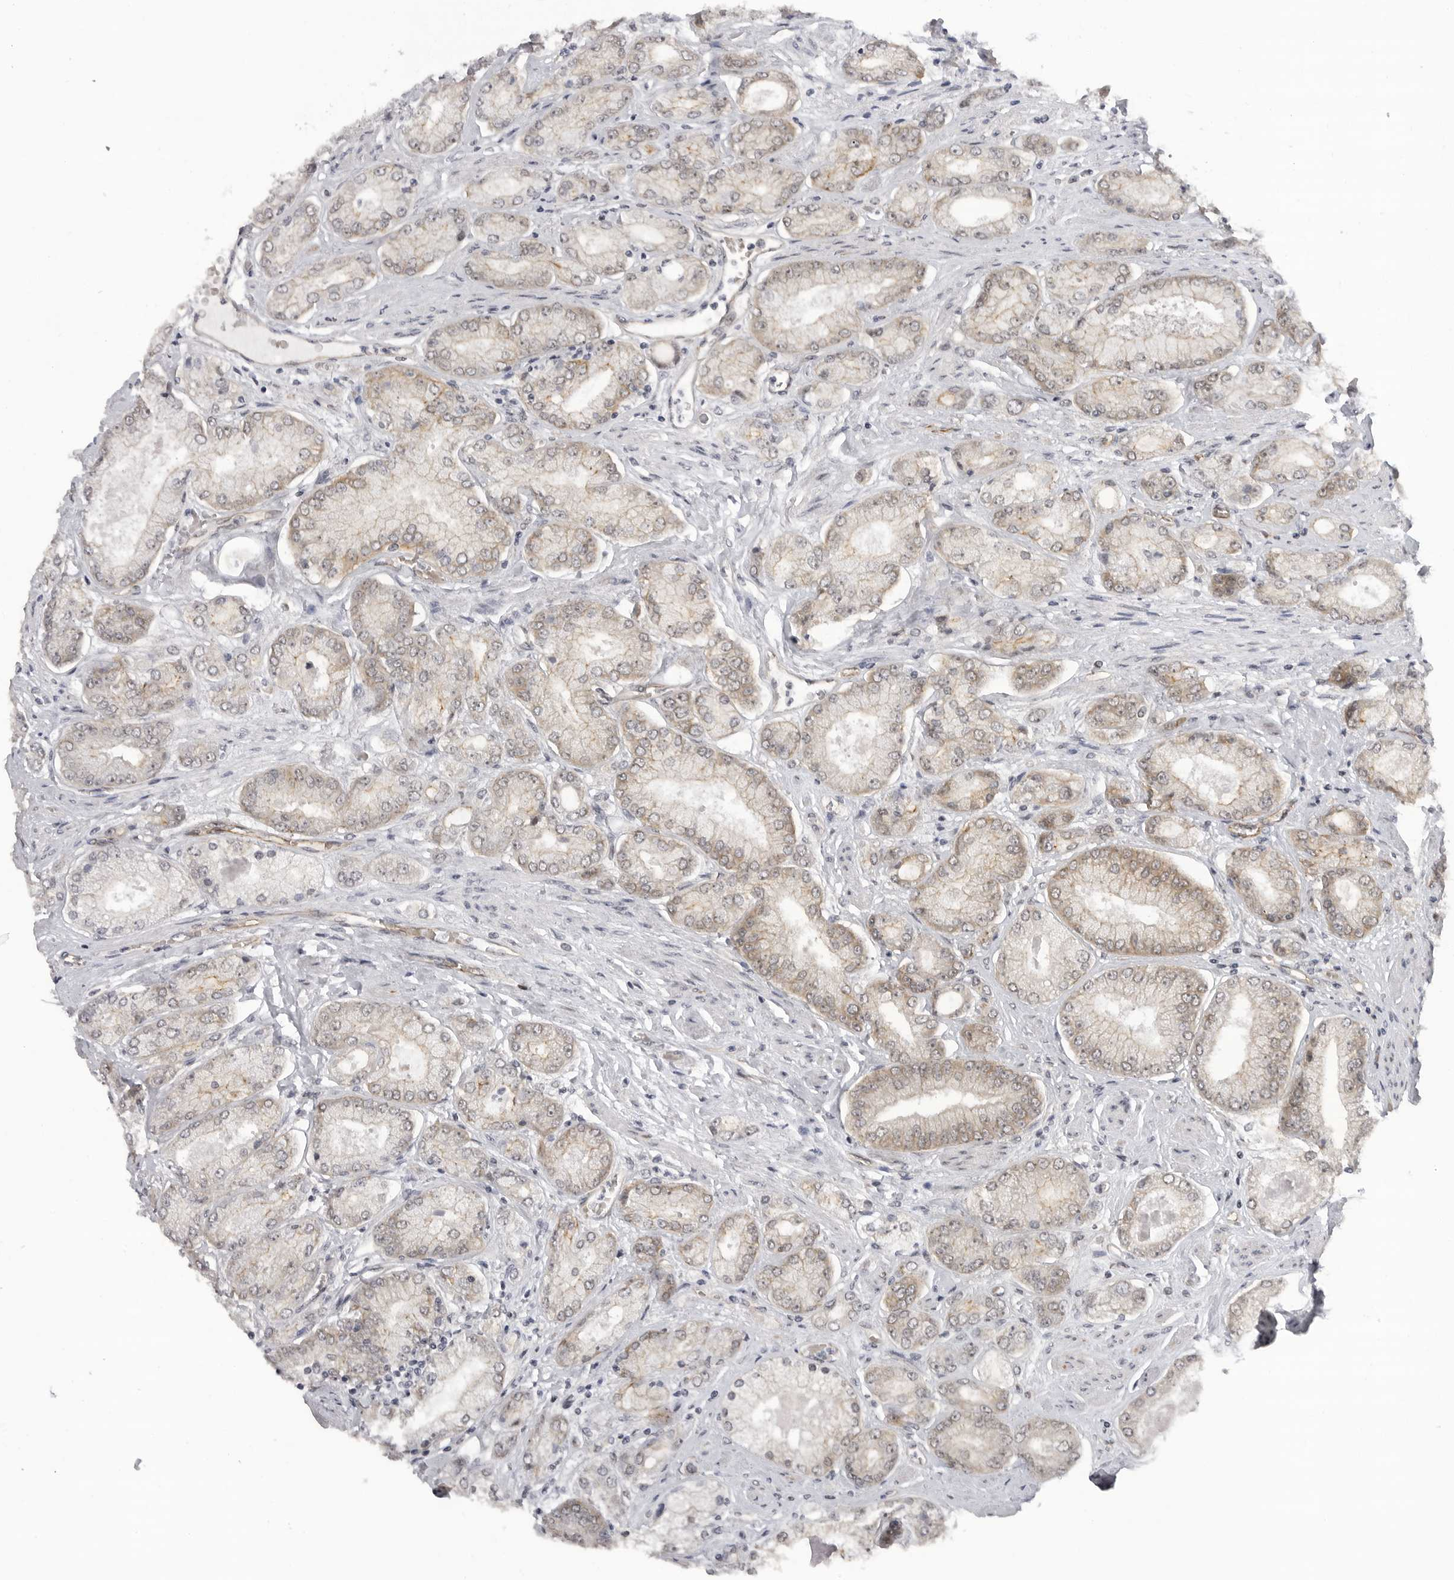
{"staining": {"intensity": "negative", "quantity": "none", "location": "none"}, "tissue": "prostate cancer", "cell_type": "Tumor cells", "image_type": "cancer", "snomed": [{"axis": "morphology", "description": "Adenocarcinoma, High grade"}, {"axis": "topography", "description": "Prostate"}], "caption": "Immunohistochemistry image of neoplastic tissue: prostate cancer stained with DAB displays no significant protein positivity in tumor cells.", "gene": "CEP295NL", "patient": {"sex": "male", "age": 58}}